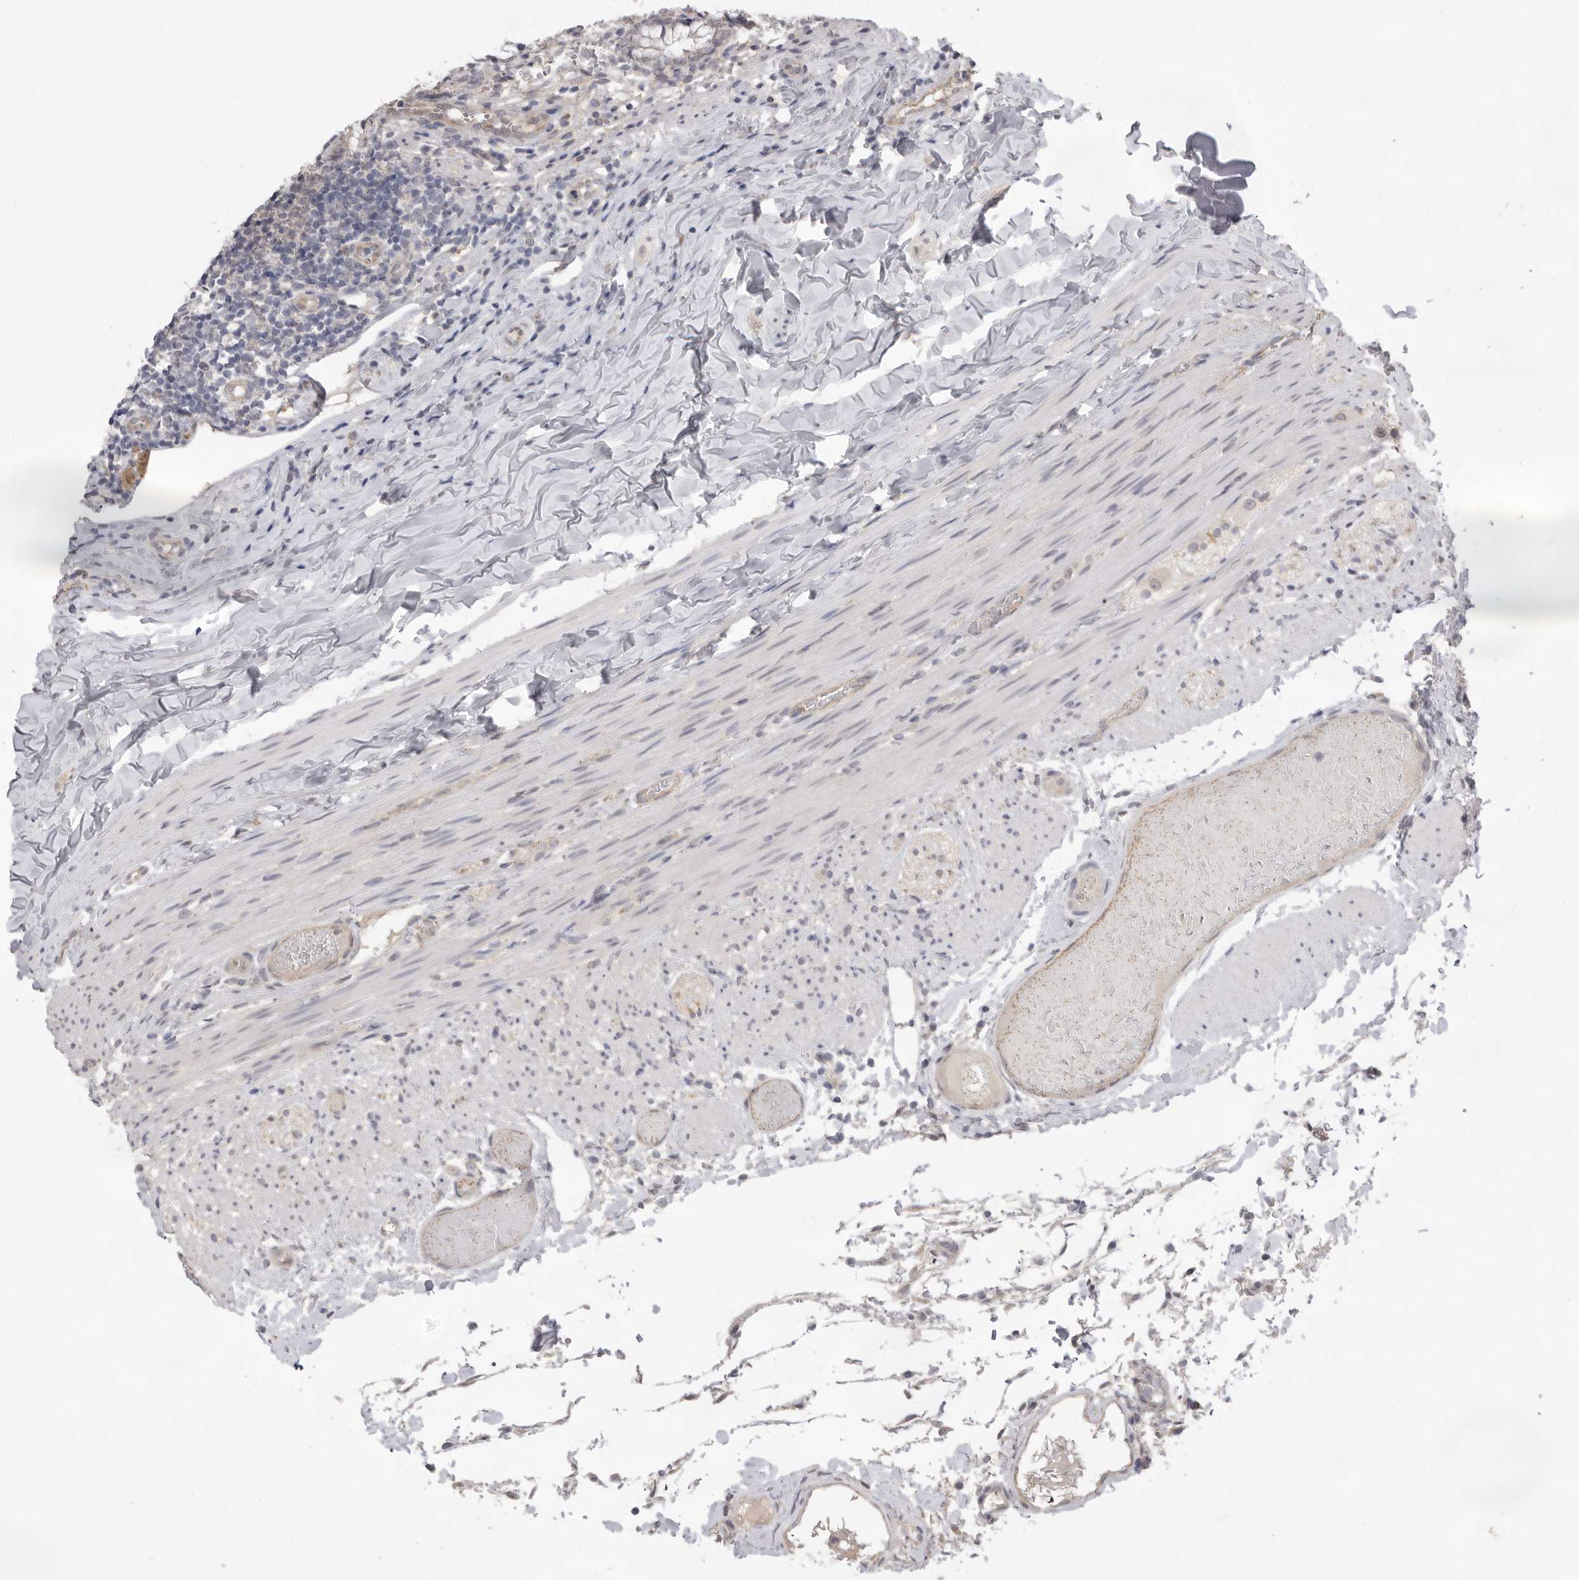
{"staining": {"intensity": "weak", "quantity": "<25%", "location": "cytoplasmic/membranous"}, "tissue": "appendix", "cell_type": "Glandular cells", "image_type": "normal", "snomed": [{"axis": "morphology", "description": "Normal tissue, NOS"}, {"axis": "topography", "description": "Appendix"}], "caption": "Immunohistochemistry histopathology image of normal appendix: appendix stained with DAB reveals no significant protein positivity in glandular cells. The staining is performed using DAB (3,3'-diaminobenzidine) brown chromogen with nuclei counter-stained in using hematoxylin.", "gene": "TLR3", "patient": {"sex": "male", "age": 8}}